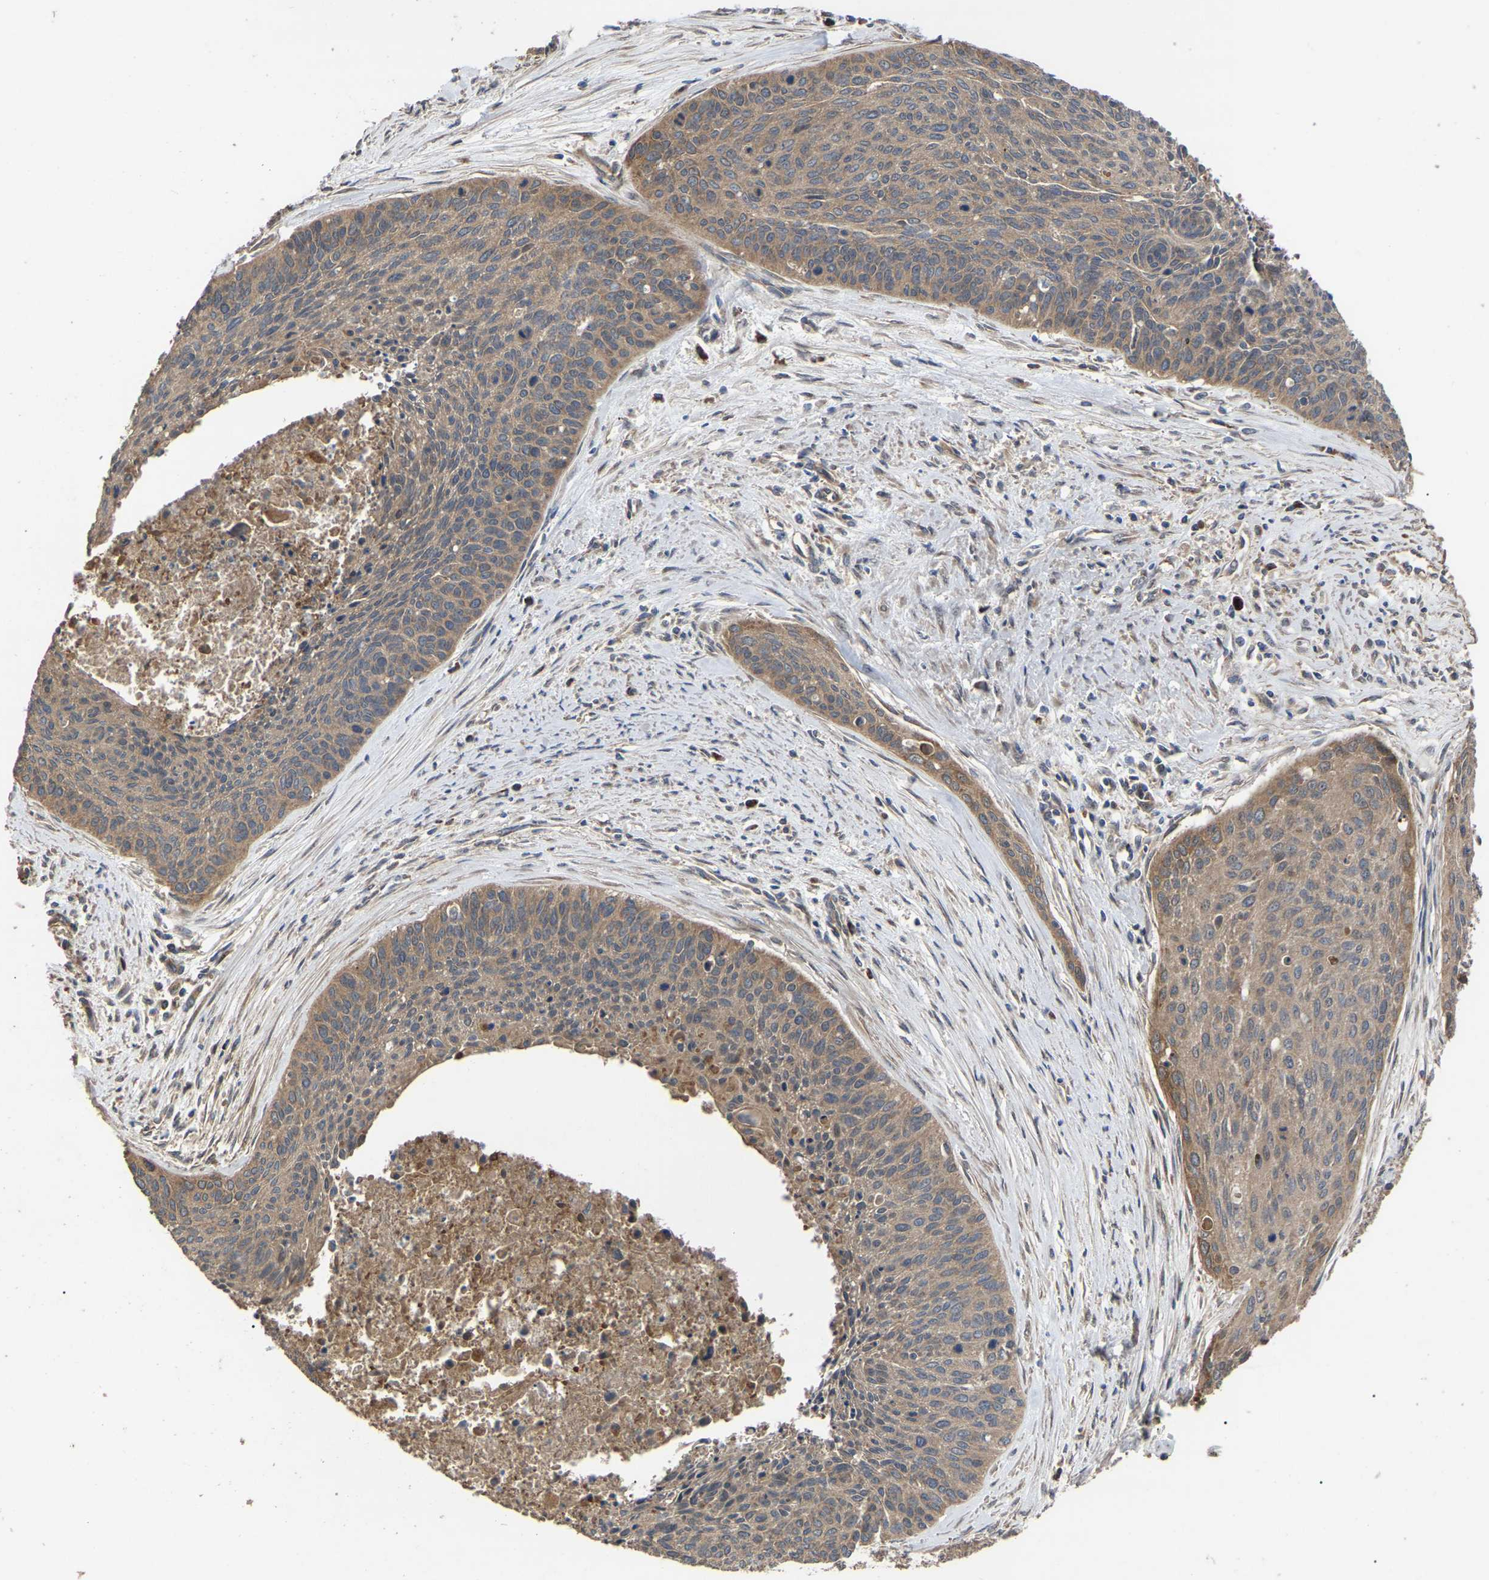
{"staining": {"intensity": "weak", "quantity": ">75%", "location": "cytoplasmic/membranous"}, "tissue": "cervical cancer", "cell_type": "Tumor cells", "image_type": "cancer", "snomed": [{"axis": "morphology", "description": "Squamous cell carcinoma, NOS"}, {"axis": "topography", "description": "Cervix"}], "caption": "Immunohistochemistry micrograph of cervical cancer stained for a protein (brown), which exhibits low levels of weak cytoplasmic/membranous positivity in about >75% of tumor cells.", "gene": "GCC1", "patient": {"sex": "female", "age": 55}}